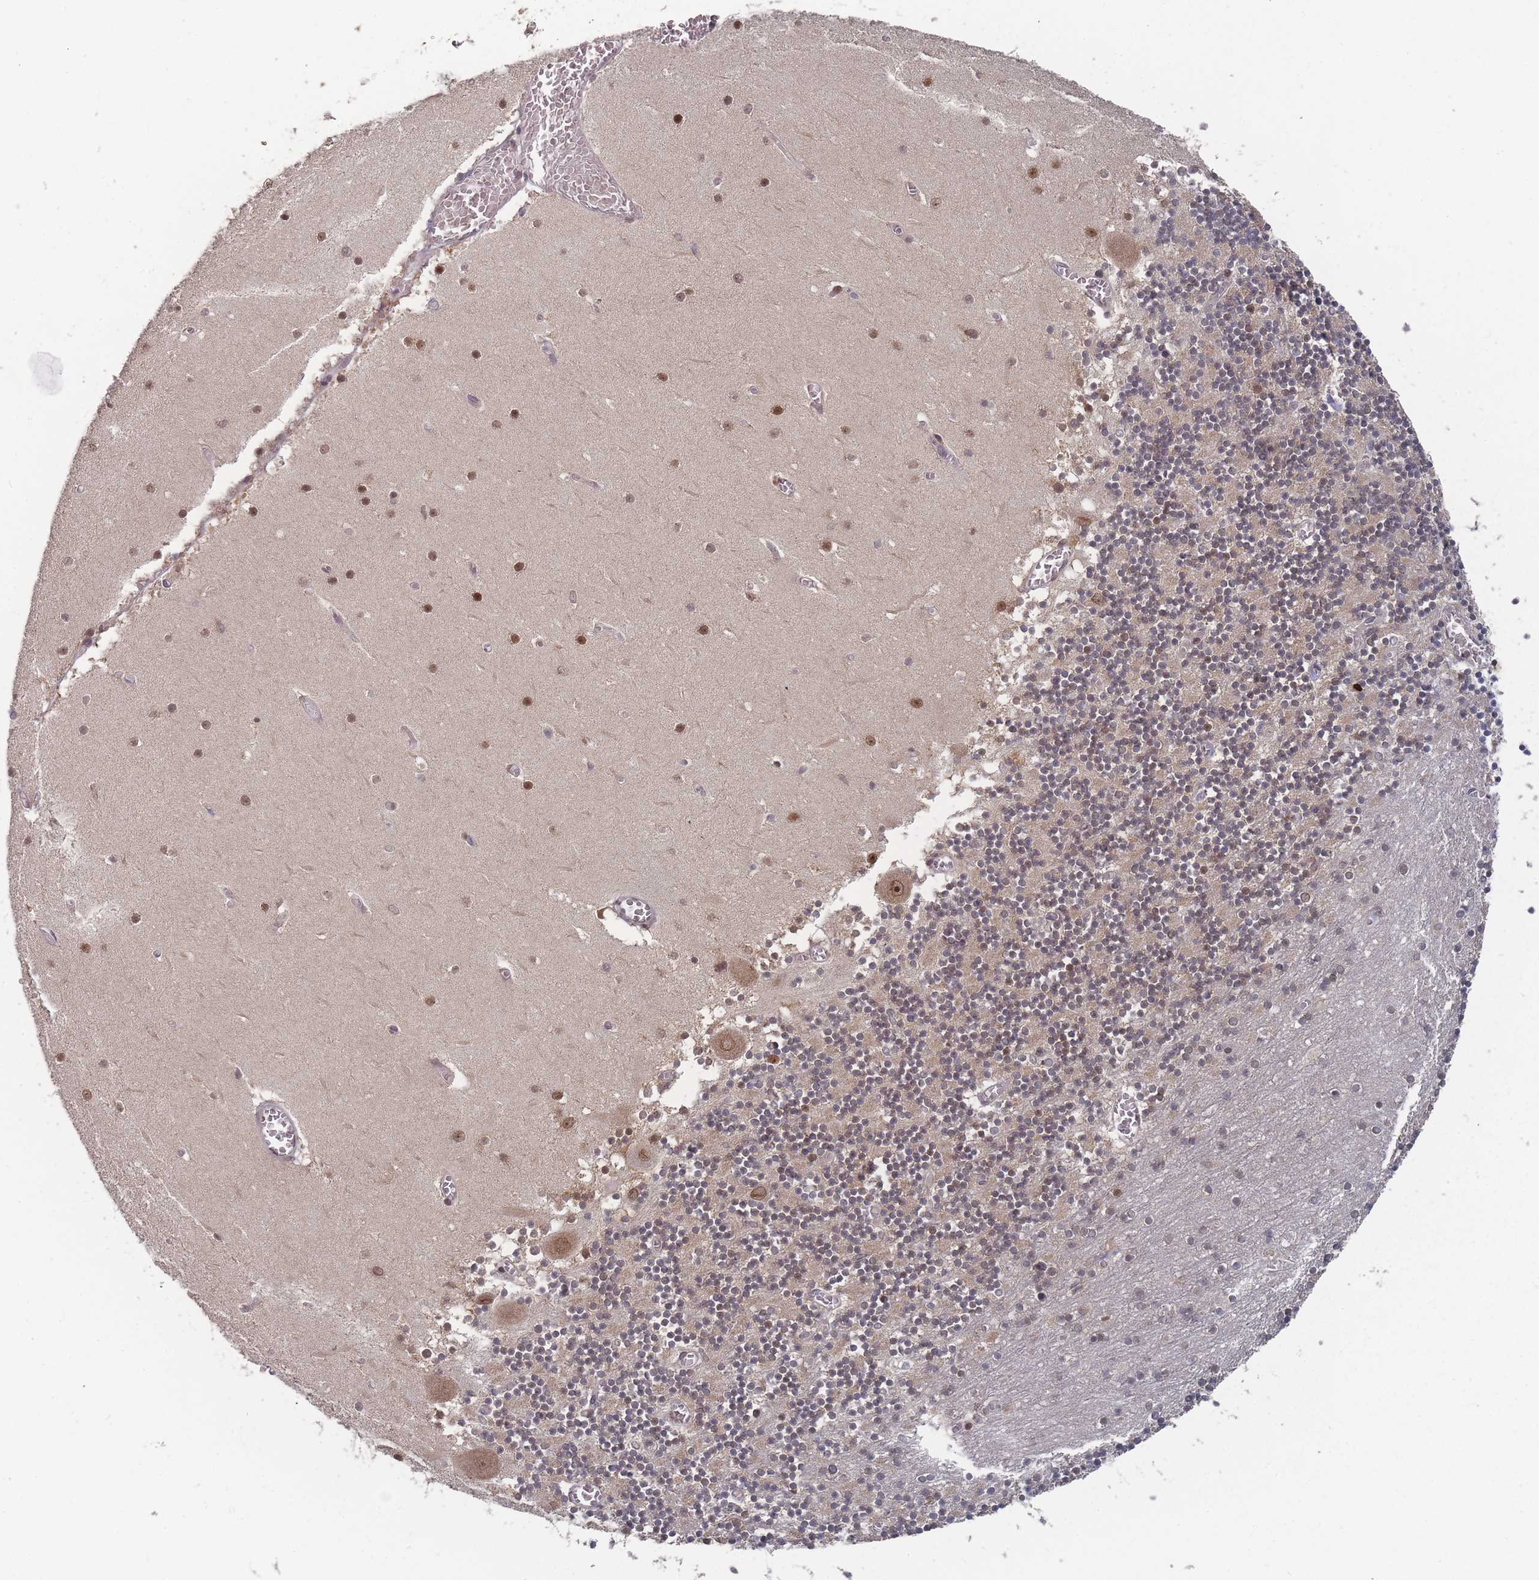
{"staining": {"intensity": "strong", "quantity": "<25%", "location": "nuclear"}, "tissue": "cerebellum", "cell_type": "Cells in granular layer", "image_type": "normal", "snomed": [{"axis": "morphology", "description": "Normal tissue, NOS"}, {"axis": "topography", "description": "Cerebellum"}], "caption": "Cerebellum stained for a protein displays strong nuclear positivity in cells in granular layer. (DAB IHC with brightfield microscopy, high magnification).", "gene": "TBC1D25", "patient": {"sex": "female", "age": 28}}